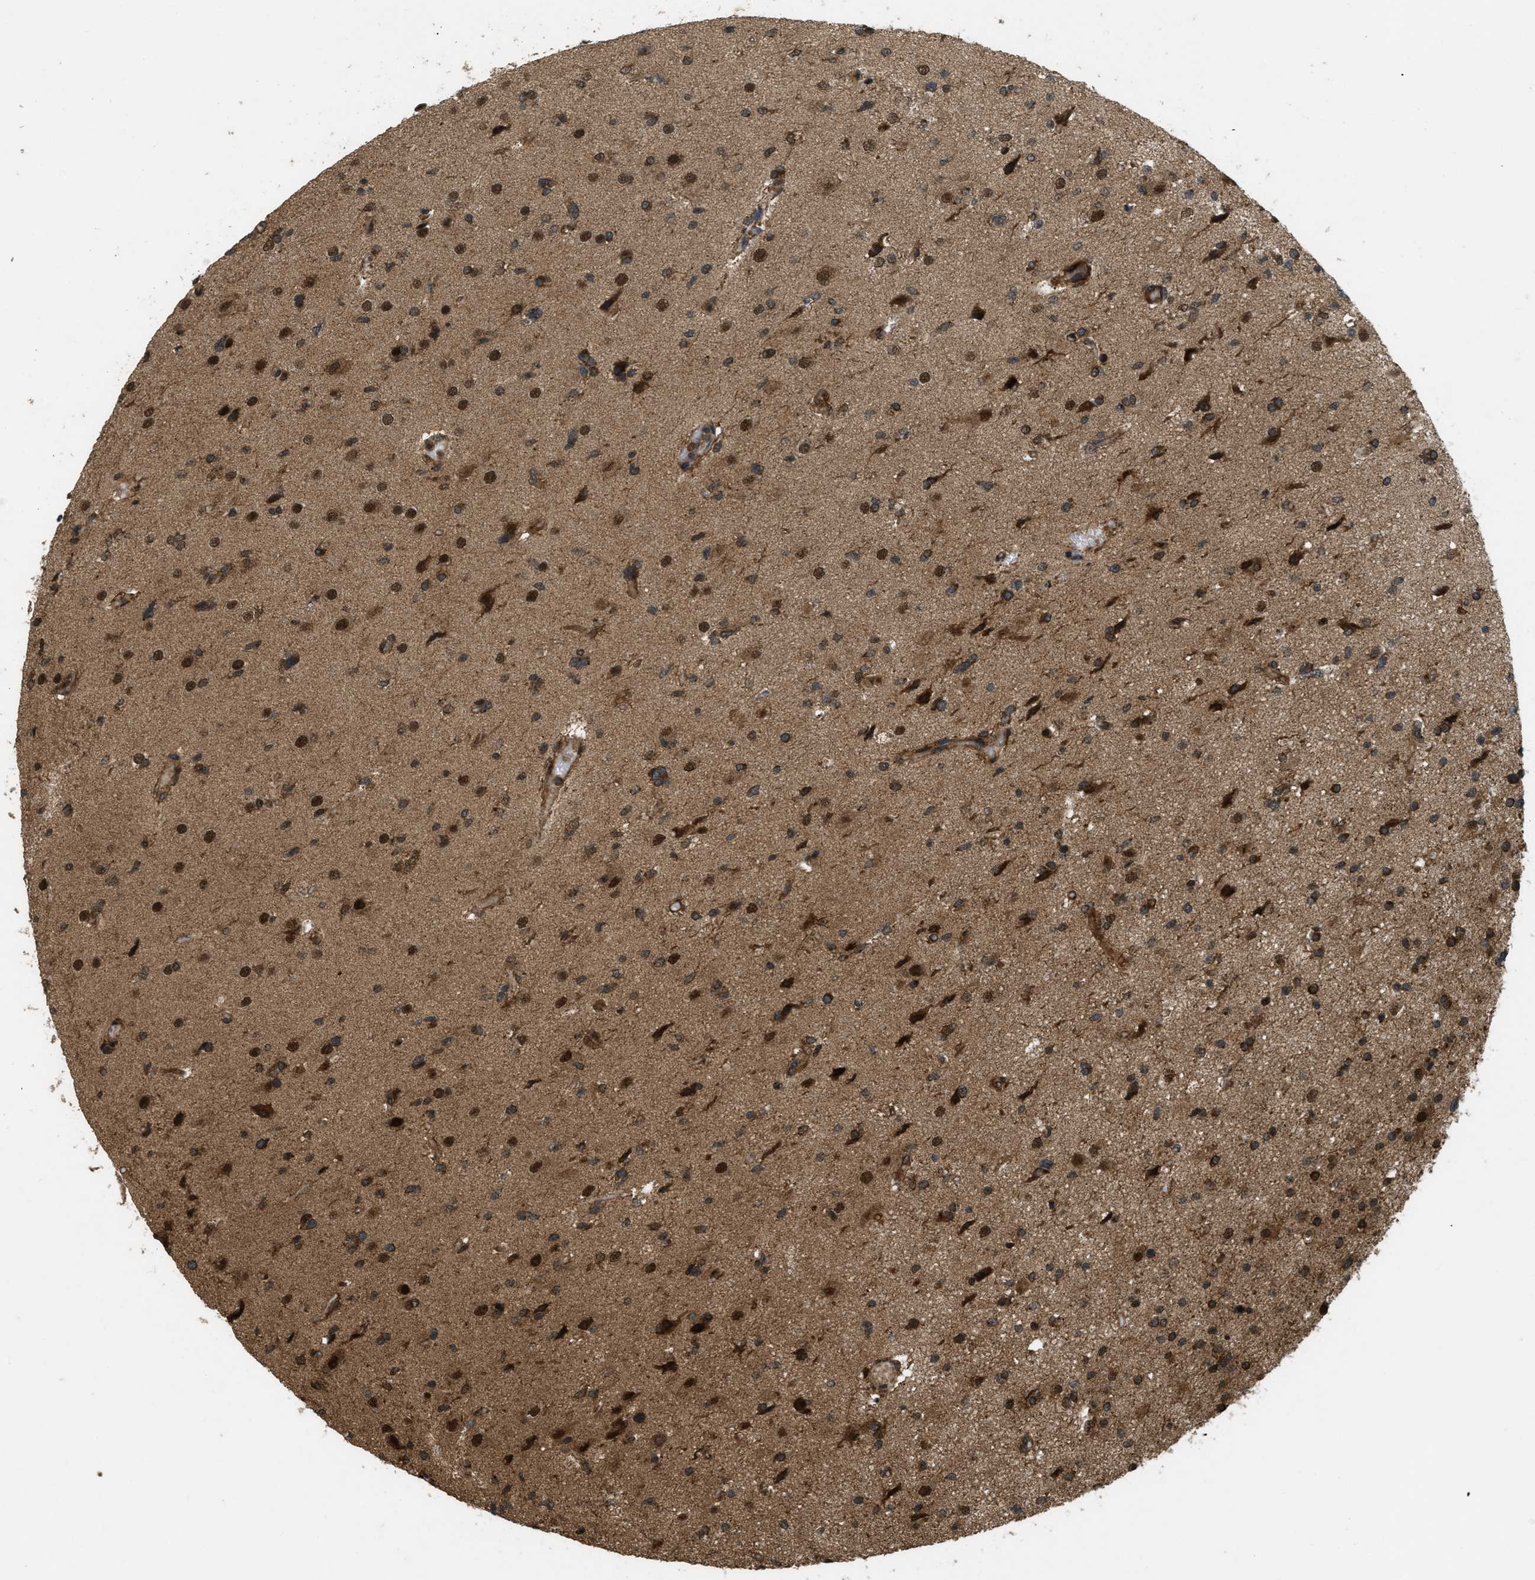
{"staining": {"intensity": "strong", "quantity": ">75%", "location": "cytoplasmic/membranous,nuclear"}, "tissue": "glioma", "cell_type": "Tumor cells", "image_type": "cancer", "snomed": [{"axis": "morphology", "description": "Glioma, malignant, High grade"}, {"axis": "topography", "description": "Brain"}], "caption": "There is high levels of strong cytoplasmic/membranous and nuclear positivity in tumor cells of glioma, as demonstrated by immunohistochemical staining (brown color).", "gene": "SPTLC1", "patient": {"sex": "male", "age": 33}}